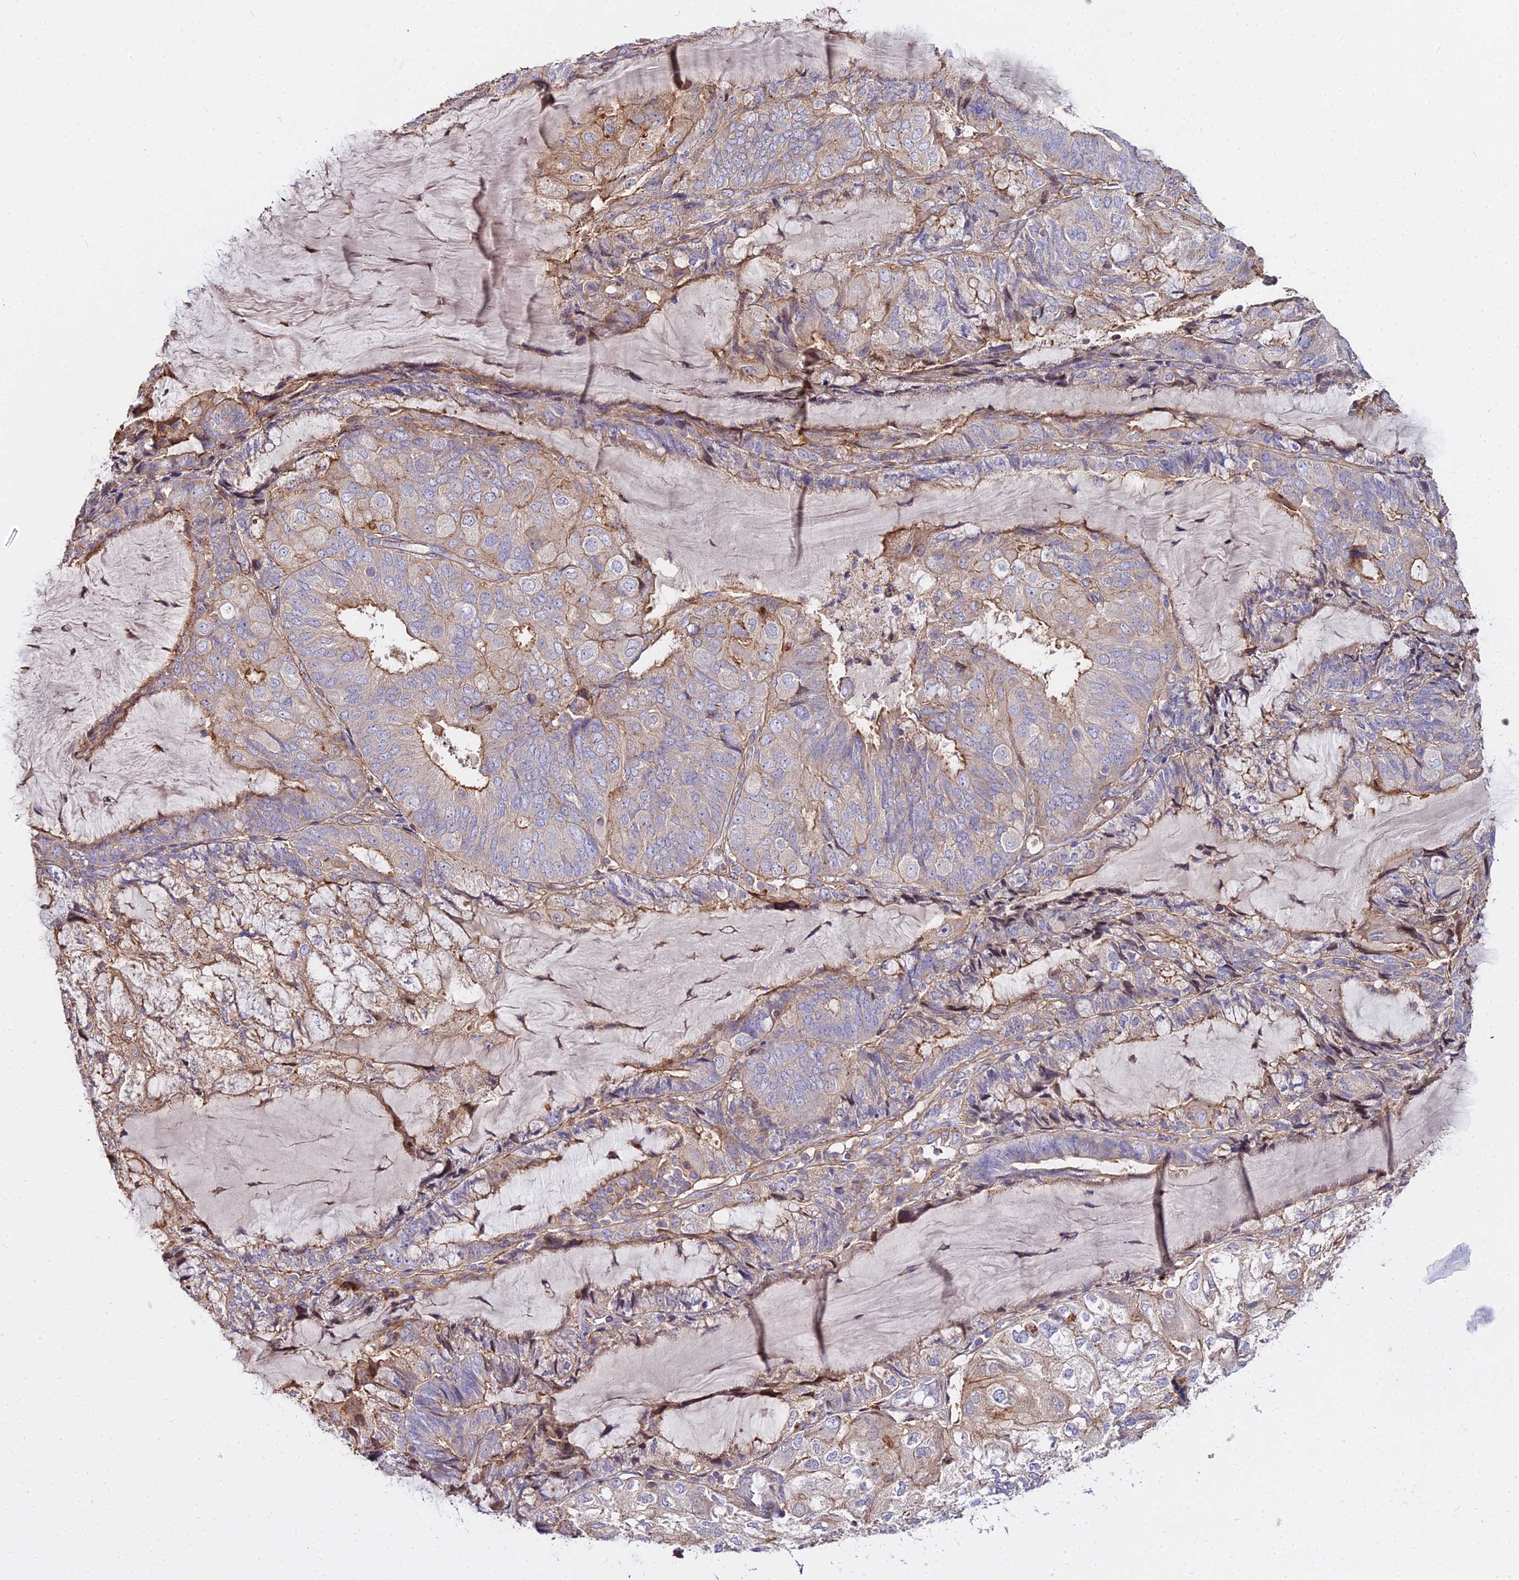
{"staining": {"intensity": "weak", "quantity": "25%-75%", "location": "cytoplasmic/membranous"}, "tissue": "endometrial cancer", "cell_type": "Tumor cells", "image_type": "cancer", "snomed": [{"axis": "morphology", "description": "Adenocarcinoma, NOS"}, {"axis": "topography", "description": "Endometrium"}], "caption": "An image of endometrial adenocarcinoma stained for a protein reveals weak cytoplasmic/membranous brown staining in tumor cells. Using DAB (brown) and hematoxylin (blue) stains, captured at high magnification using brightfield microscopy.", "gene": "GLYAT", "patient": {"sex": "female", "age": 81}}